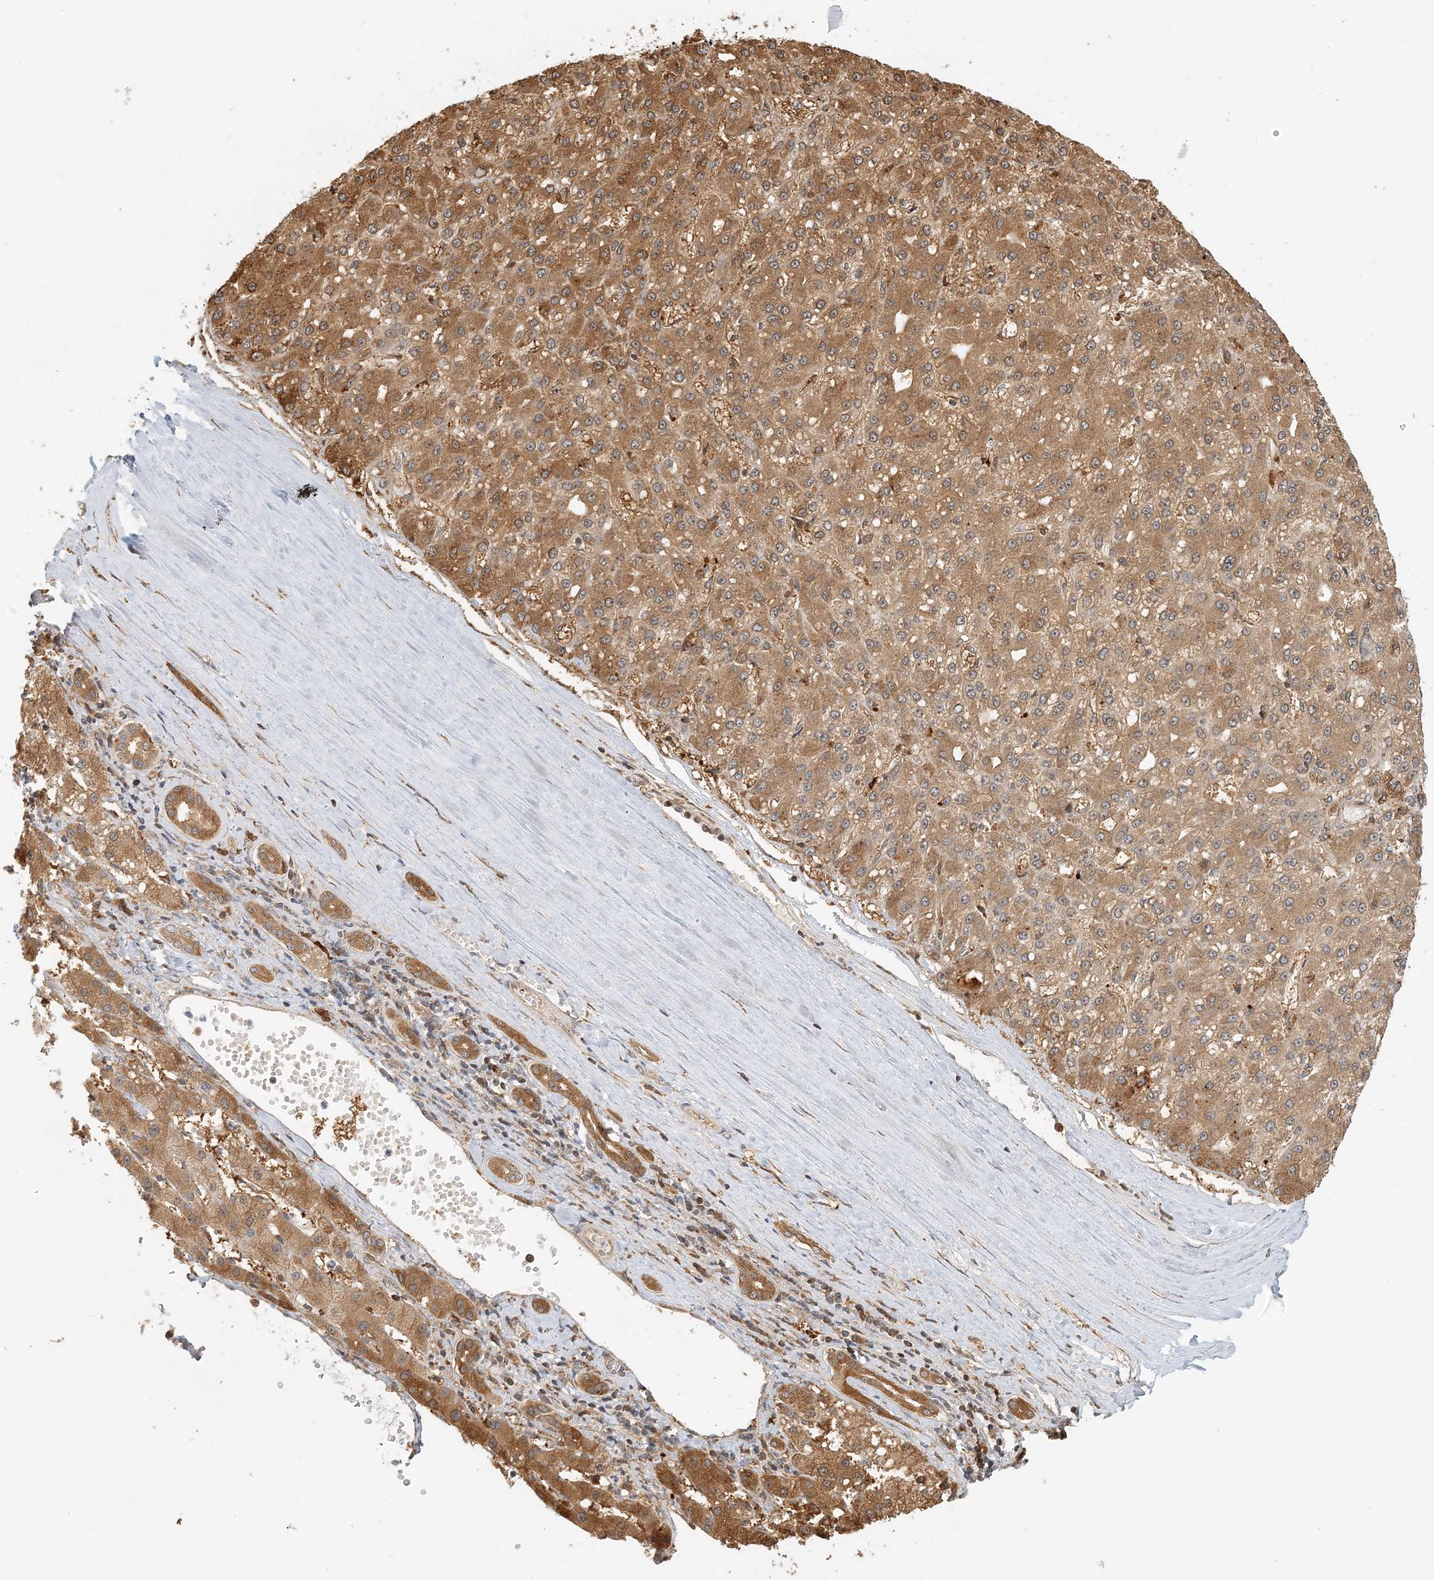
{"staining": {"intensity": "moderate", "quantity": ">75%", "location": "cytoplasmic/membranous"}, "tissue": "liver cancer", "cell_type": "Tumor cells", "image_type": "cancer", "snomed": [{"axis": "morphology", "description": "Carcinoma, Hepatocellular, NOS"}, {"axis": "topography", "description": "Liver"}], "caption": "Immunohistochemistry (IHC) photomicrograph of neoplastic tissue: human hepatocellular carcinoma (liver) stained using immunohistochemistry (IHC) exhibits medium levels of moderate protein expression localized specifically in the cytoplasmic/membranous of tumor cells, appearing as a cytoplasmic/membranous brown color.", "gene": "HNMT", "patient": {"sex": "male", "age": 67}}